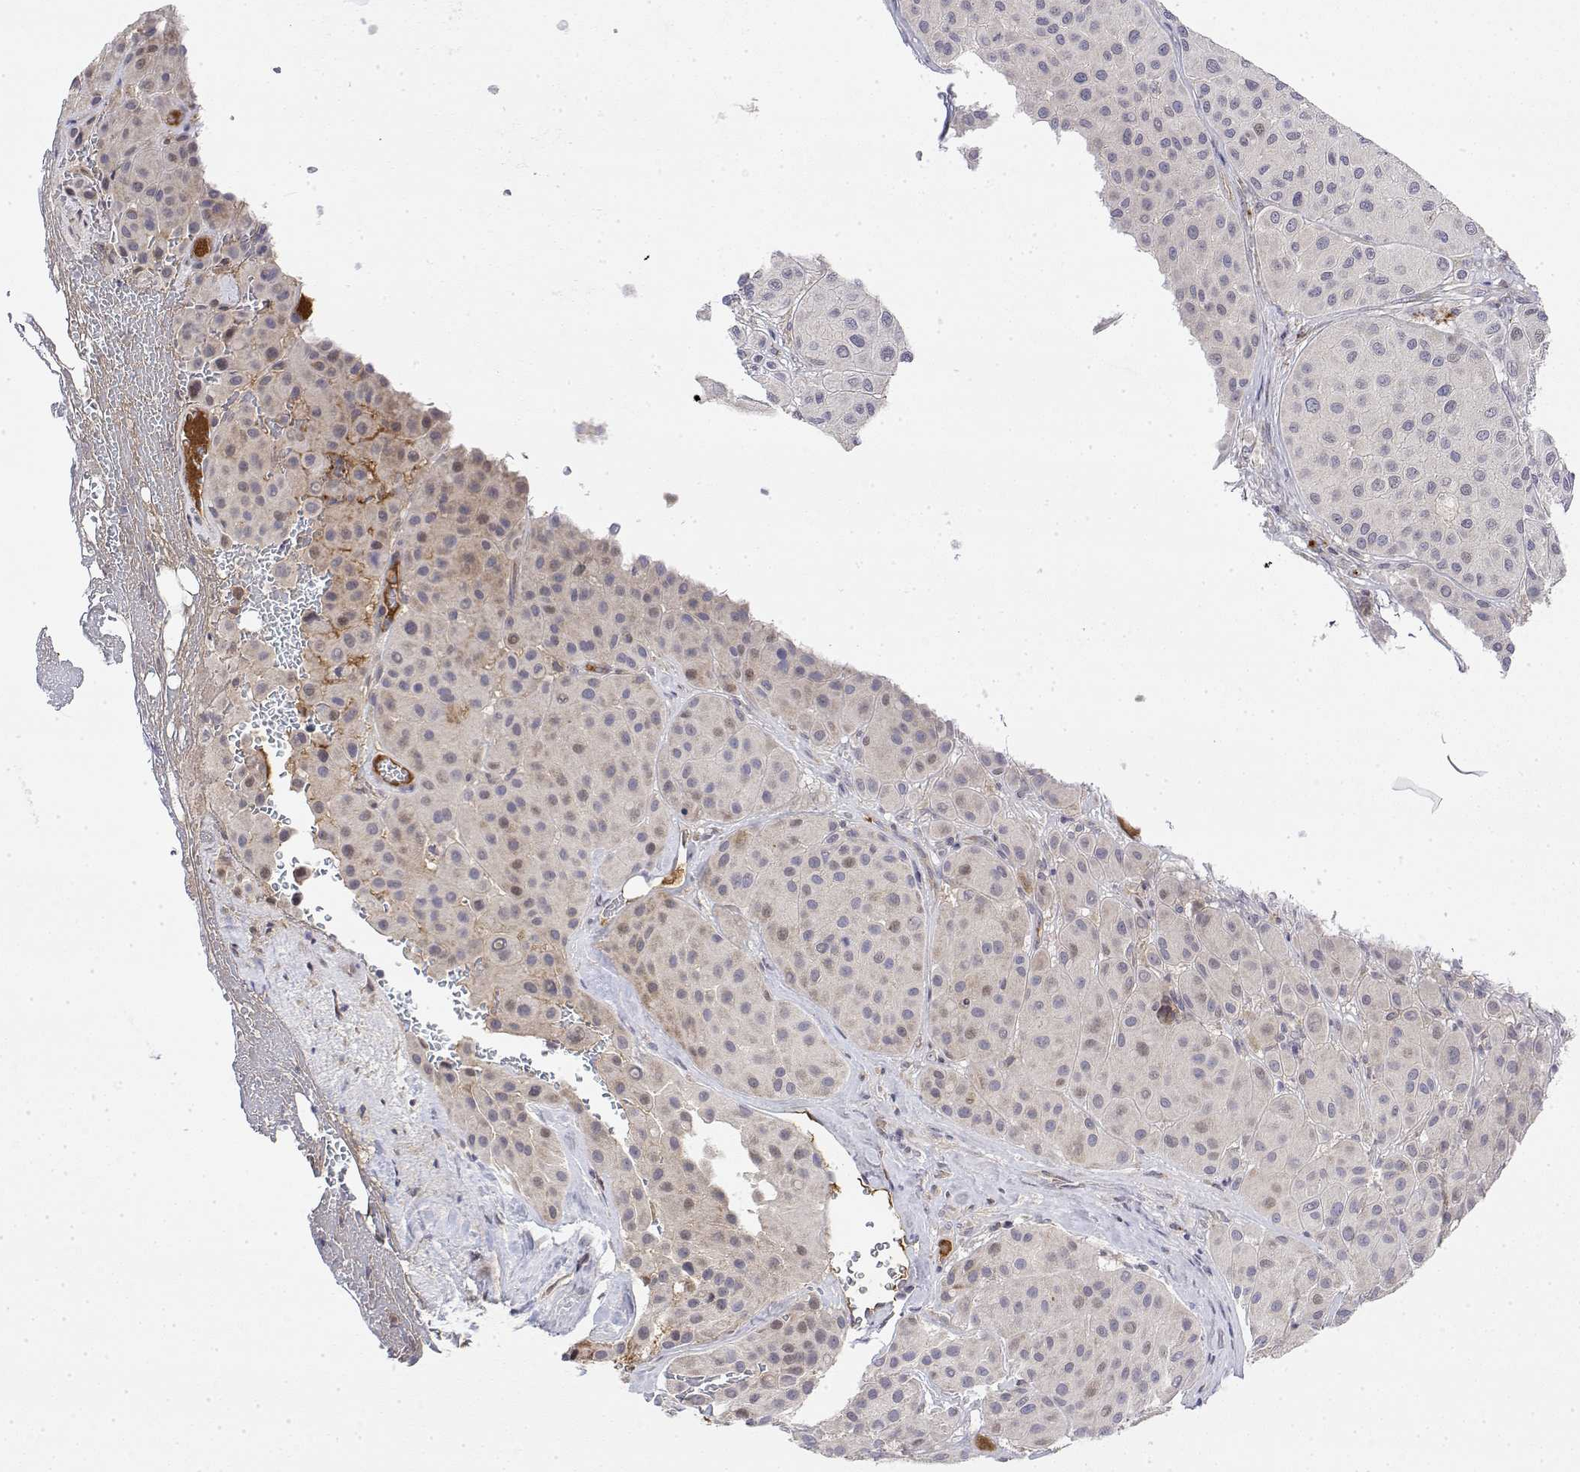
{"staining": {"intensity": "weak", "quantity": "<25%", "location": "cytoplasmic/membranous"}, "tissue": "melanoma", "cell_type": "Tumor cells", "image_type": "cancer", "snomed": [{"axis": "morphology", "description": "Malignant melanoma, Metastatic site"}, {"axis": "topography", "description": "Smooth muscle"}], "caption": "Melanoma stained for a protein using immunohistochemistry shows no expression tumor cells.", "gene": "IGFBP4", "patient": {"sex": "male", "age": 41}}